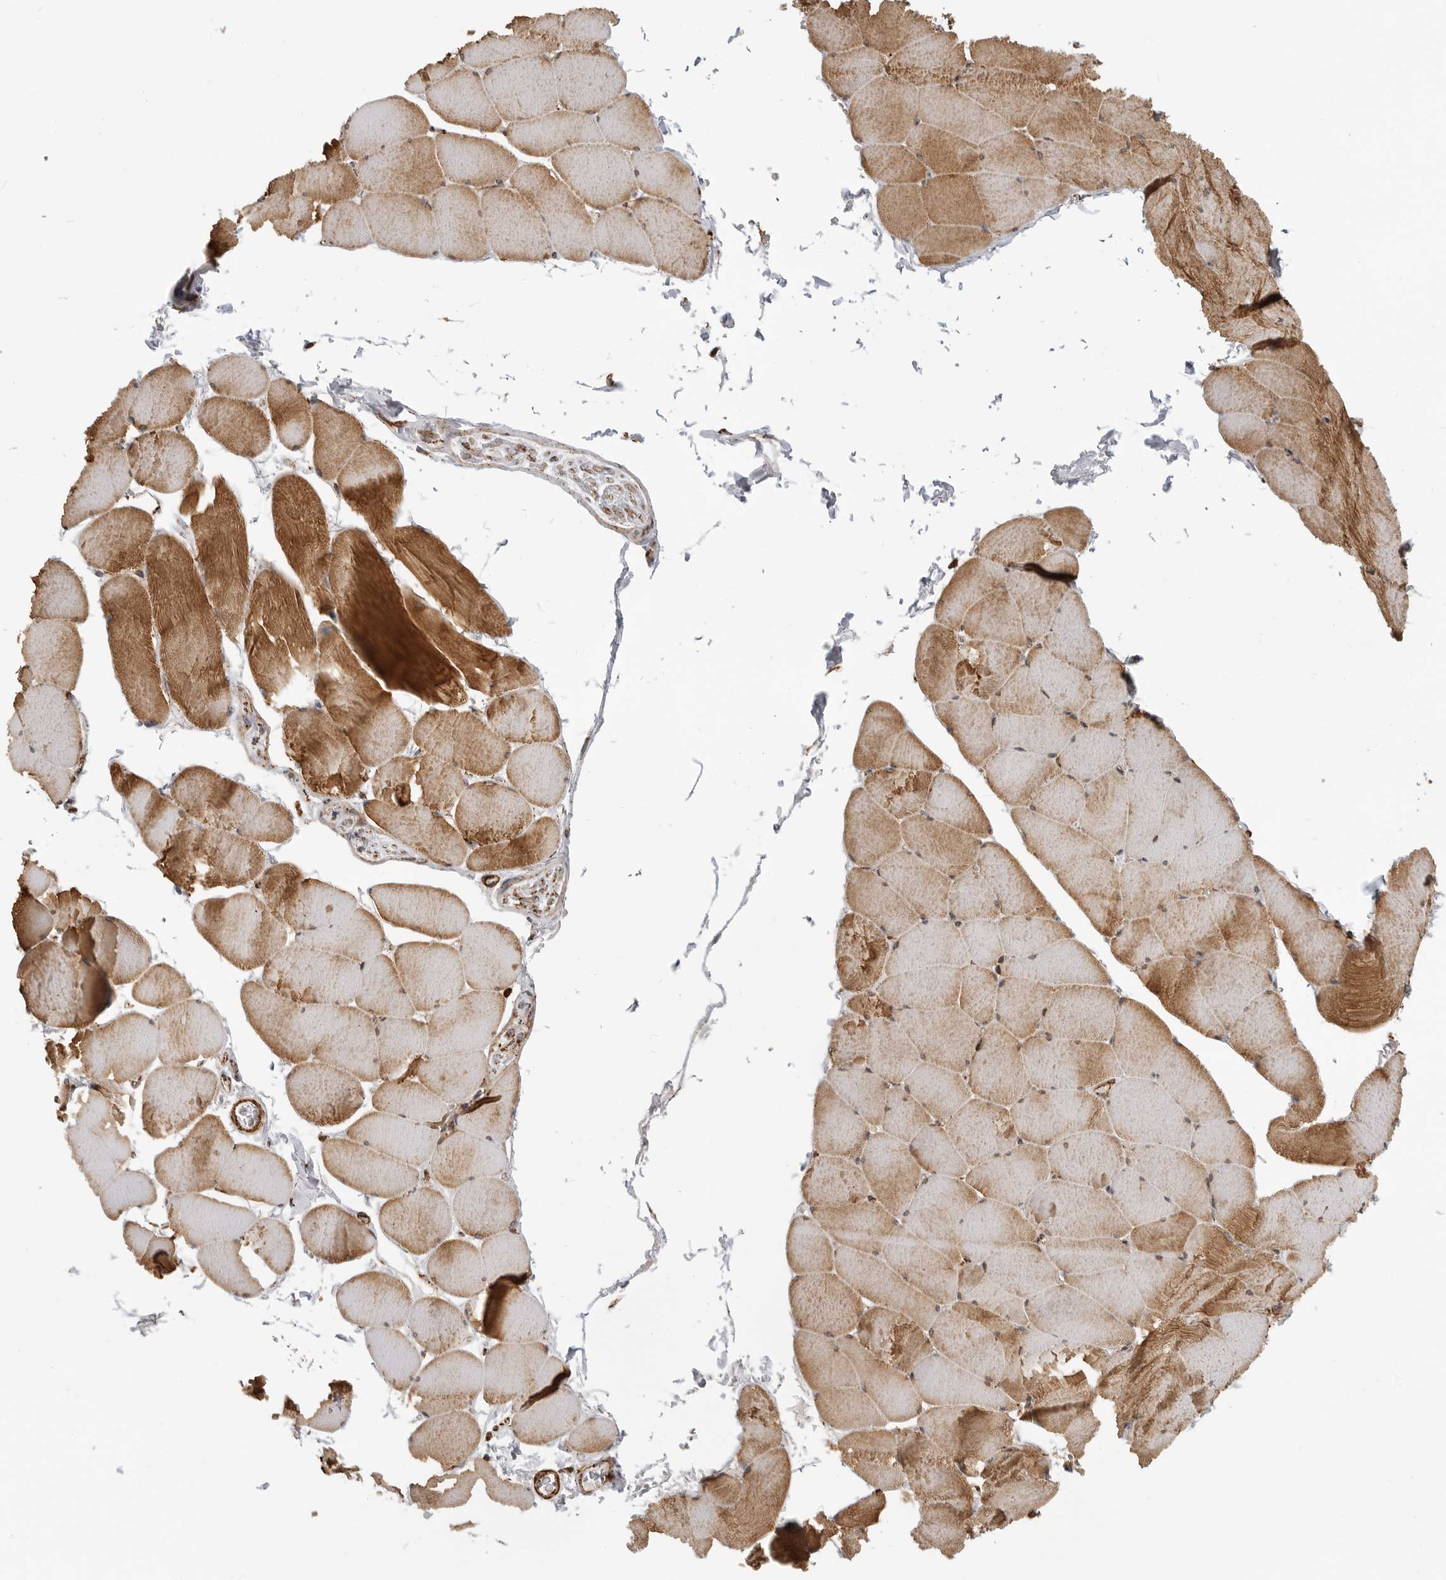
{"staining": {"intensity": "strong", "quantity": "25%-75%", "location": "cytoplasmic/membranous"}, "tissue": "skeletal muscle", "cell_type": "Myocytes", "image_type": "normal", "snomed": [{"axis": "morphology", "description": "Normal tissue, NOS"}, {"axis": "topography", "description": "Skeletal muscle"}], "caption": "An IHC histopathology image of benign tissue is shown. Protein staining in brown shows strong cytoplasmic/membranous positivity in skeletal muscle within myocytes. The protein is shown in brown color, while the nuclei are stained blue.", "gene": "BMP2K", "patient": {"sex": "male", "age": 62}}